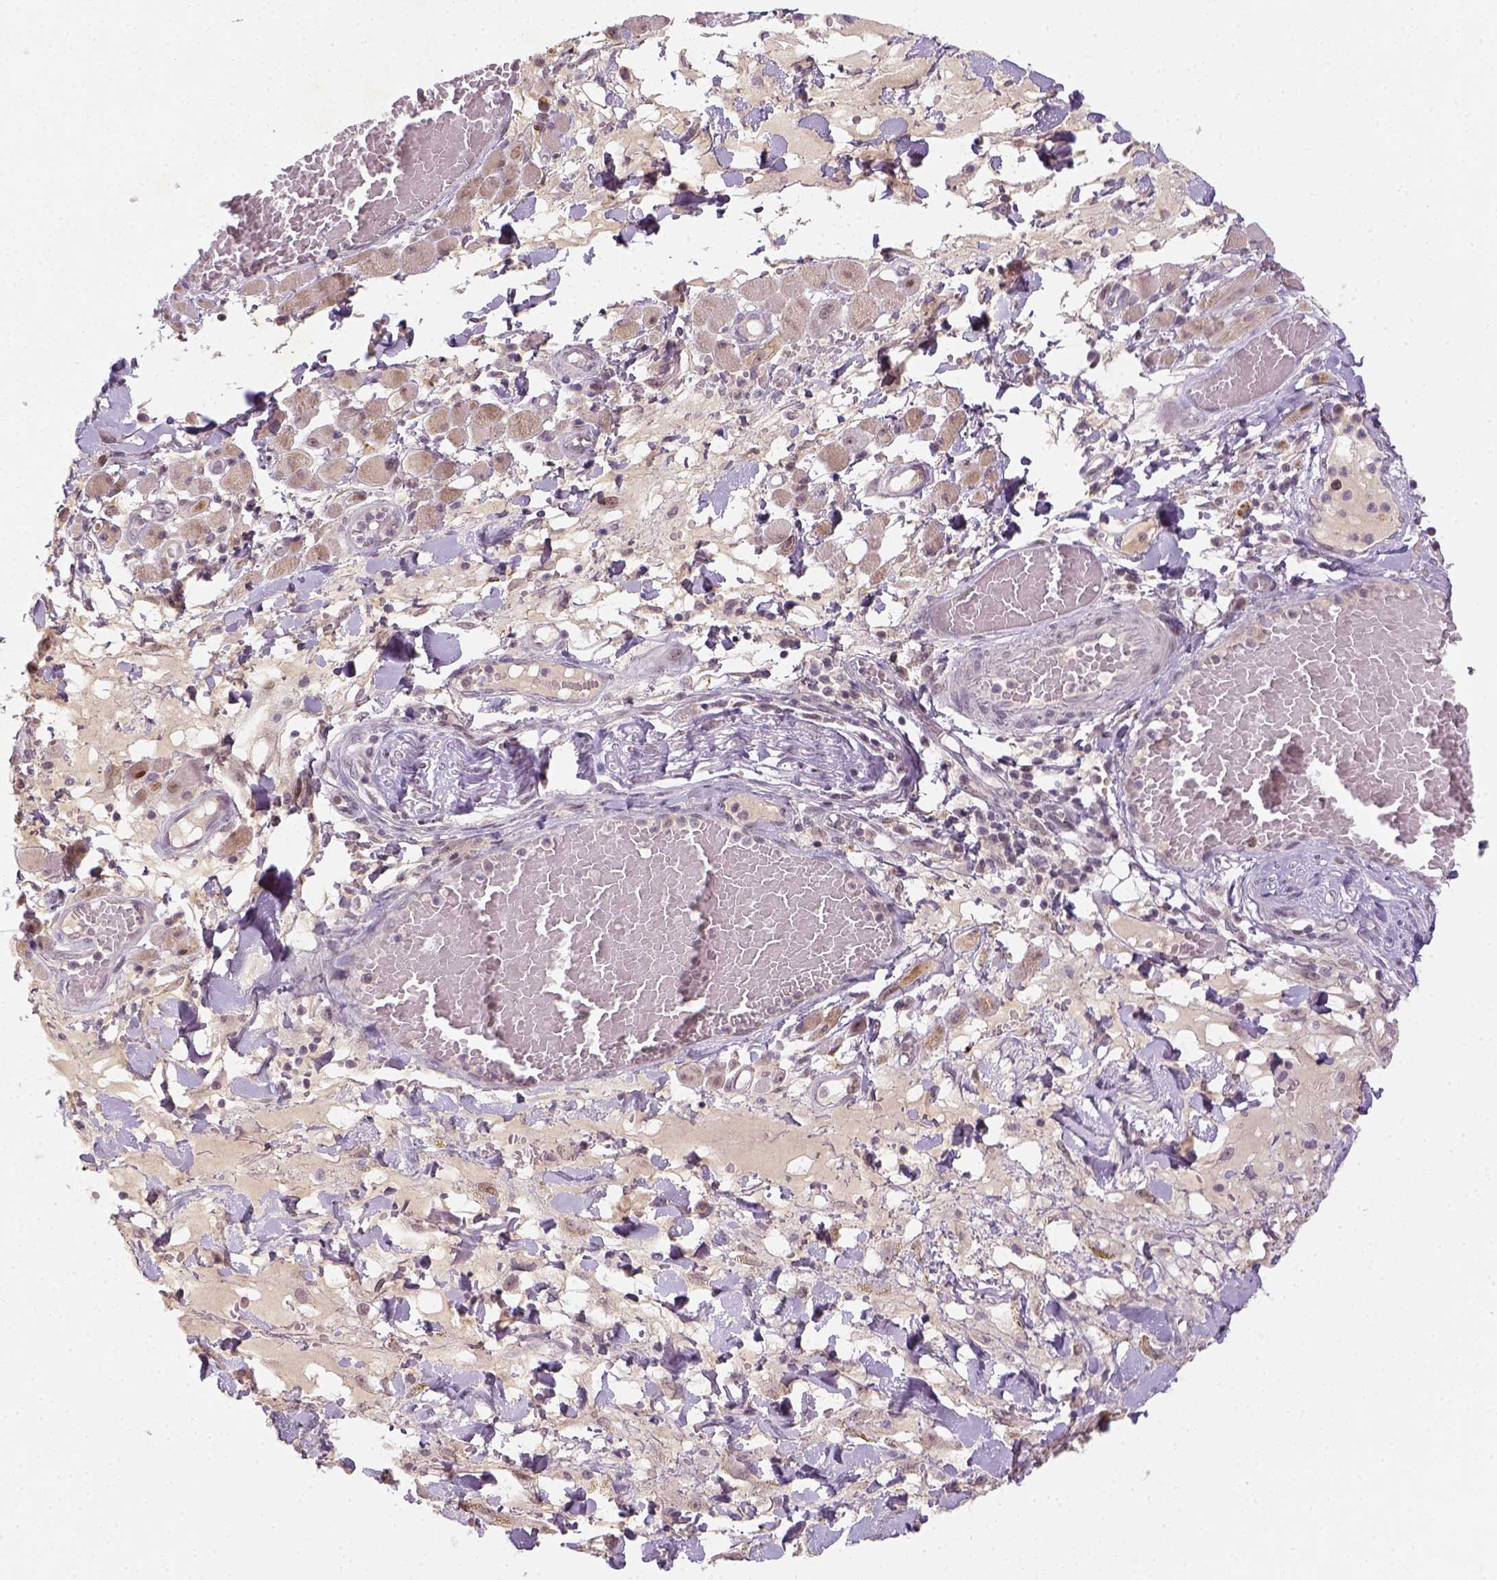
{"staining": {"intensity": "negative", "quantity": "none", "location": "none"}, "tissue": "melanoma", "cell_type": "Tumor cells", "image_type": "cancer", "snomed": [{"axis": "morphology", "description": "Malignant melanoma, NOS"}, {"axis": "topography", "description": "Skin"}], "caption": "Immunohistochemistry (IHC) micrograph of neoplastic tissue: human malignant melanoma stained with DAB (3,3'-diaminobenzidine) shows no significant protein positivity in tumor cells. (DAB immunohistochemistry (IHC) visualized using brightfield microscopy, high magnification).", "gene": "MAGEB3", "patient": {"sex": "female", "age": 91}}